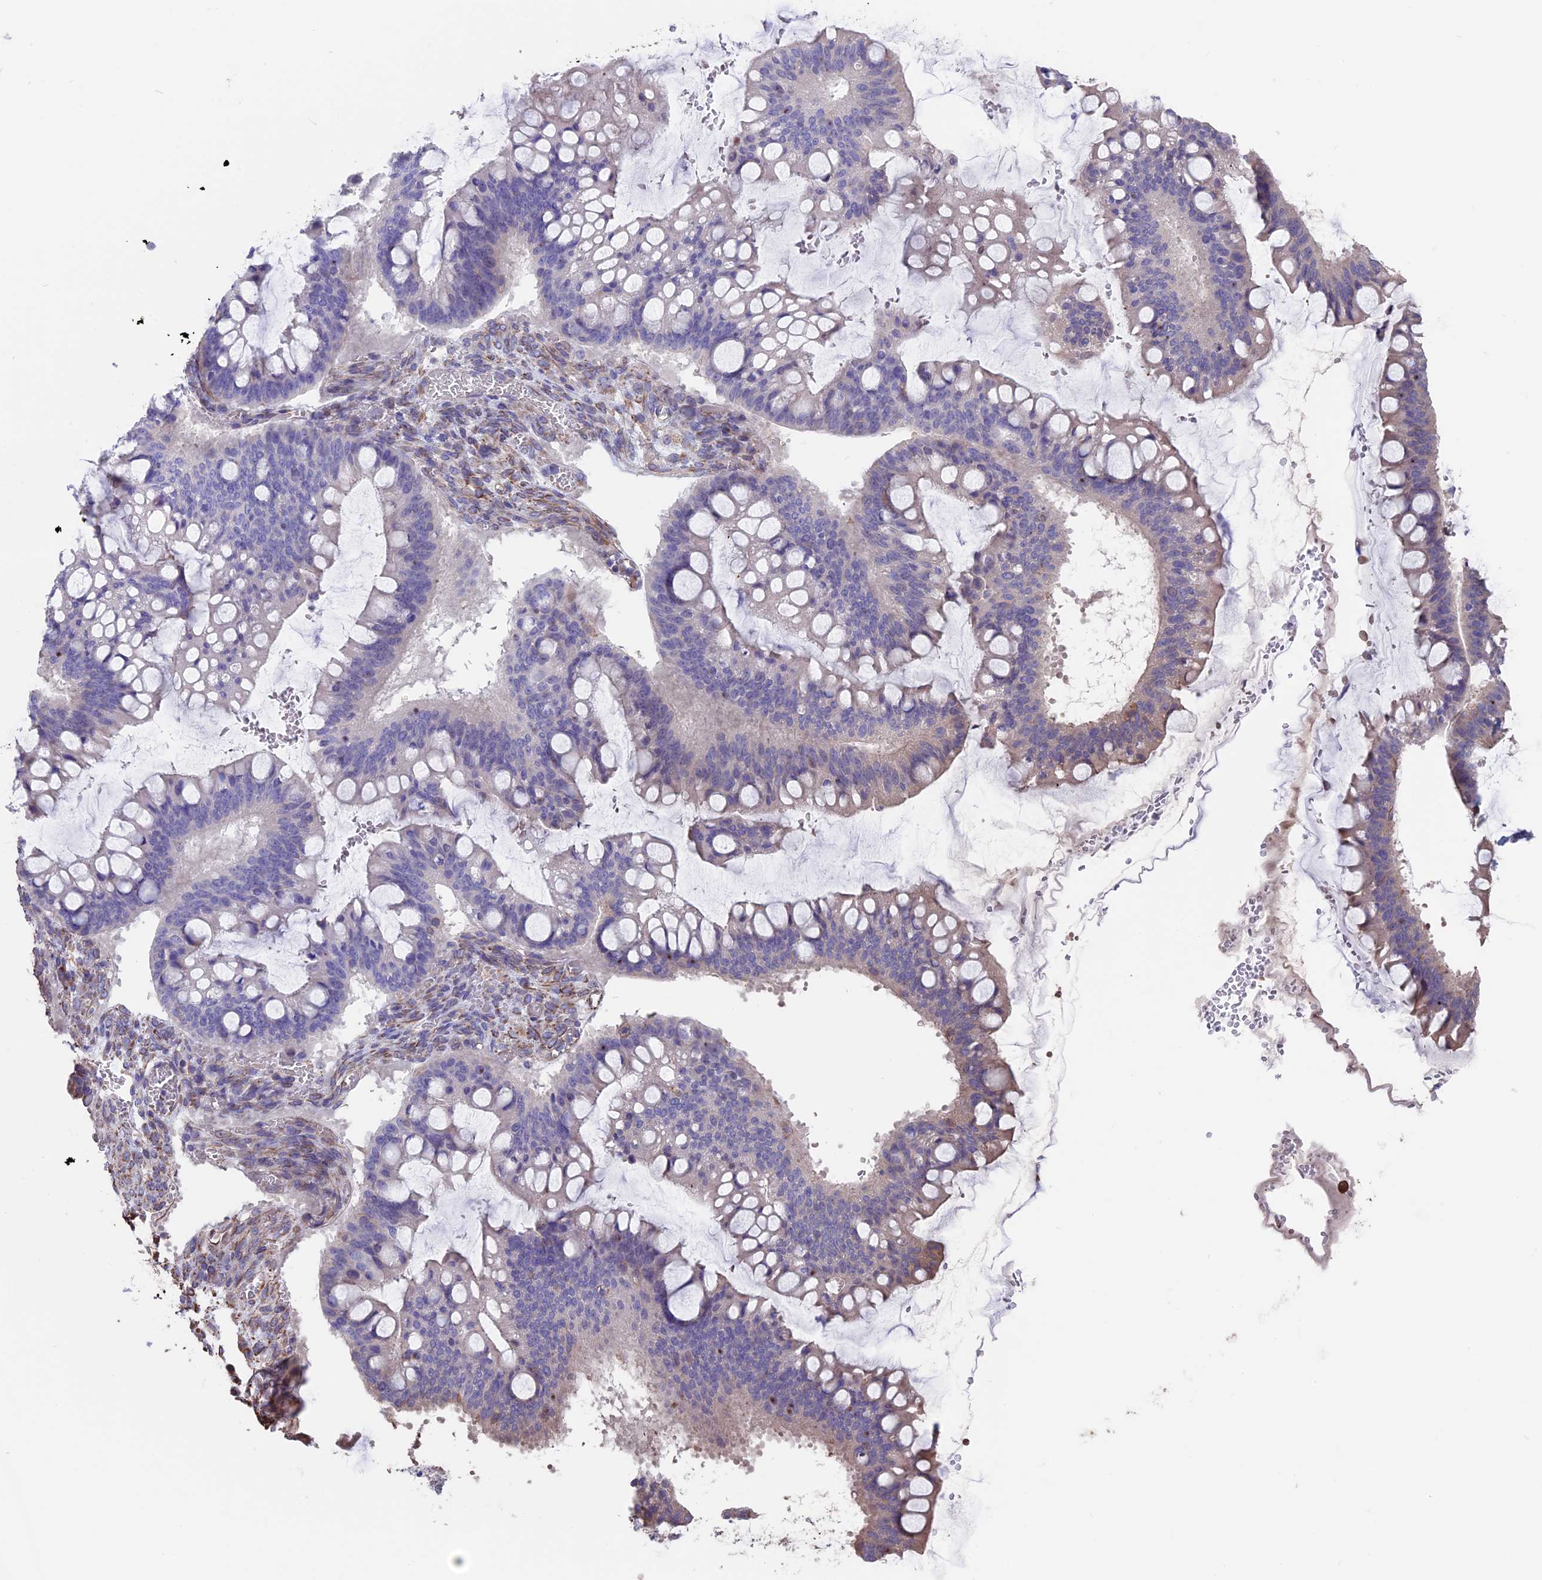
{"staining": {"intensity": "weak", "quantity": "<25%", "location": "cytoplasmic/membranous"}, "tissue": "ovarian cancer", "cell_type": "Tumor cells", "image_type": "cancer", "snomed": [{"axis": "morphology", "description": "Cystadenocarcinoma, mucinous, NOS"}, {"axis": "topography", "description": "Ovary"}], "caption": "A photomicrograph of human ovarian mucinous cystadenocarcinoma is negative for staining in tumor cells. (DAB IHC with hematoxylin counter stain).", "gene": "SEH1L", "patient": {"sex": "female", "age": 73}}